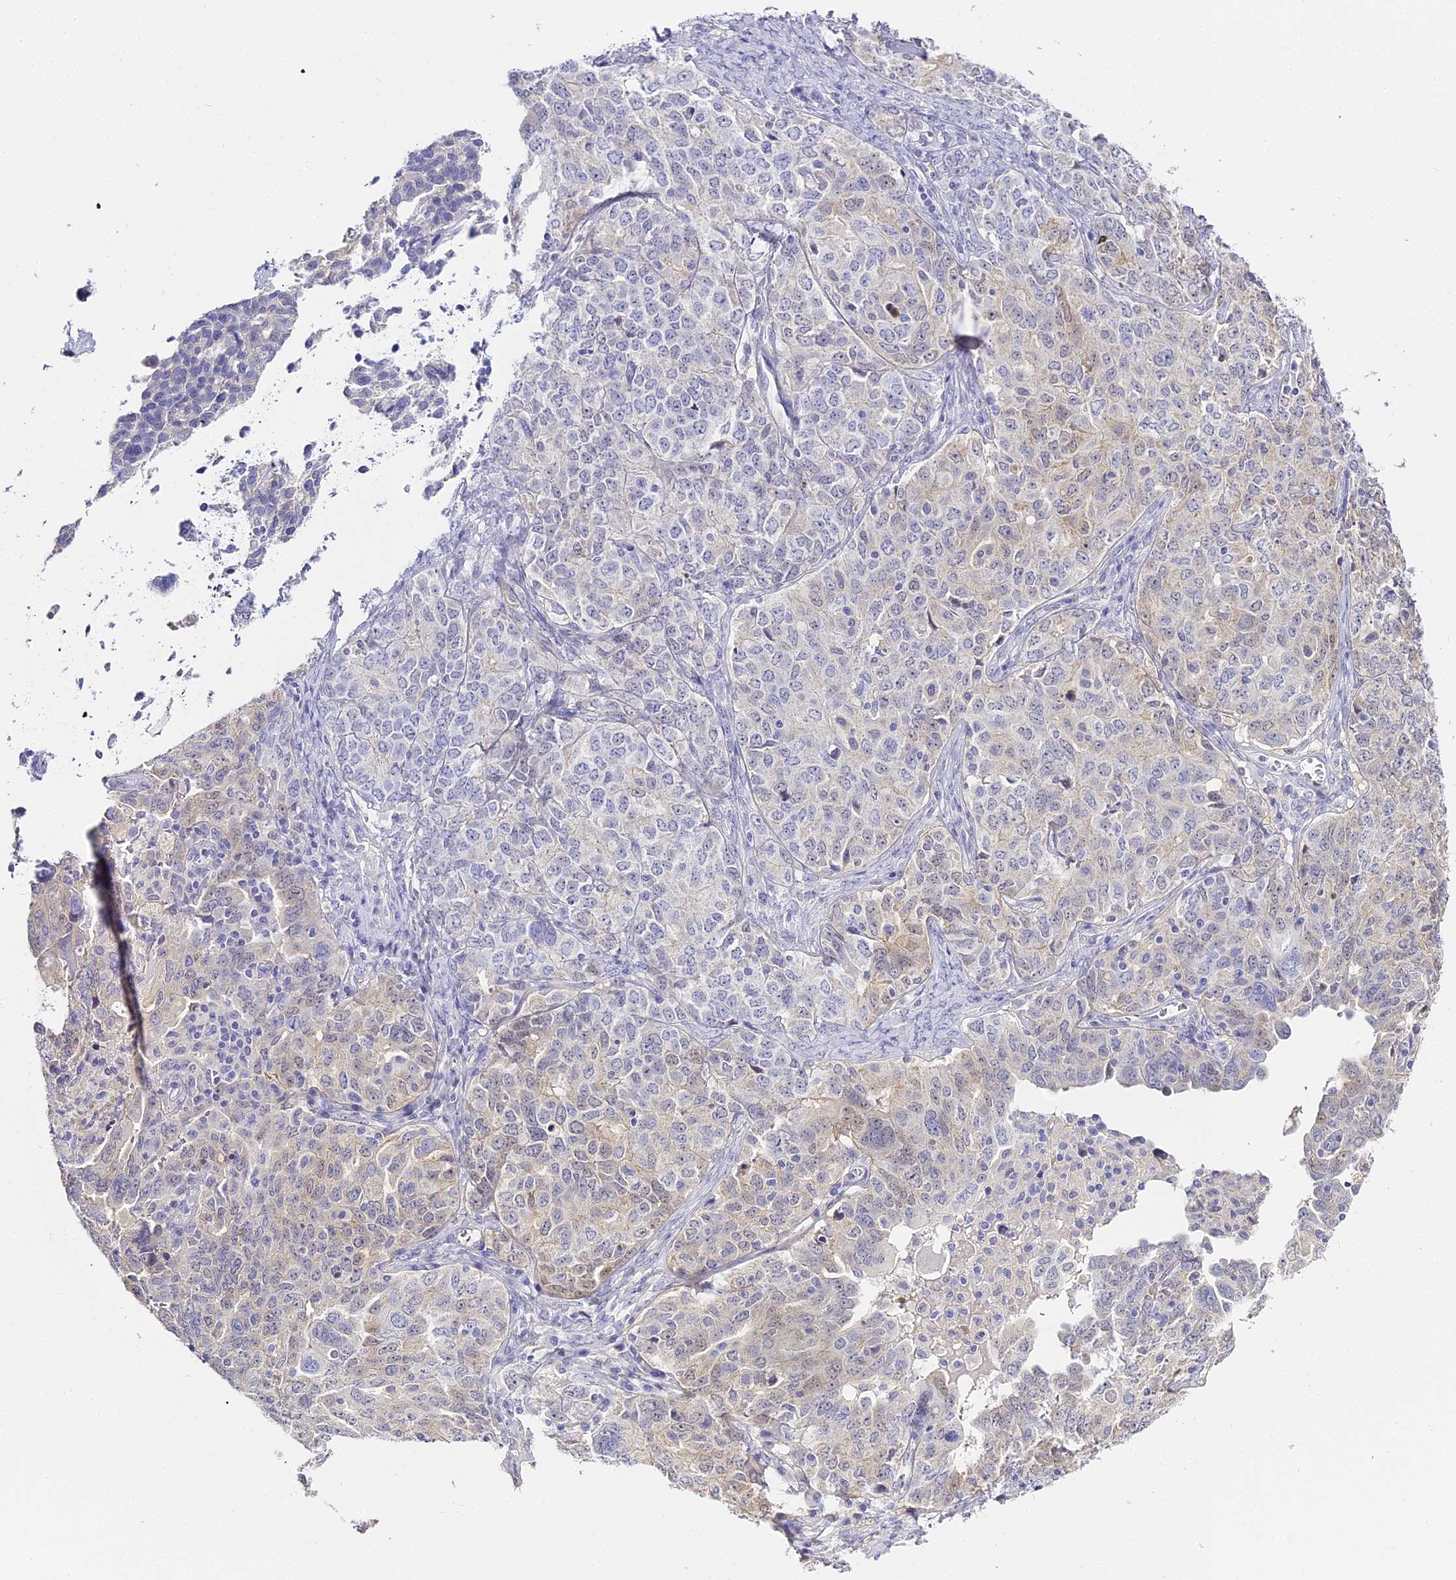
{"staining": {"intensity": "weak", "quantity": "<25%", "location": "cytoplasmic/membranous"}, "tissue": "ovarian cancer", "cell_type": "Tumor cells", "image_type": "cancer", "snomed": [{"axis": "morphology", "description": "Carcinoma, endometroid"}, {"axis": "topography", "description": "Ovary"}], "caption": "Immunohistochemical staining of human ovarian cancer (endometroid carcinoma) displays no significant positivity in tumor cells.", "gene": "ABHD14A-ACY1", "patient": {"sex": "female", "age": 62}}